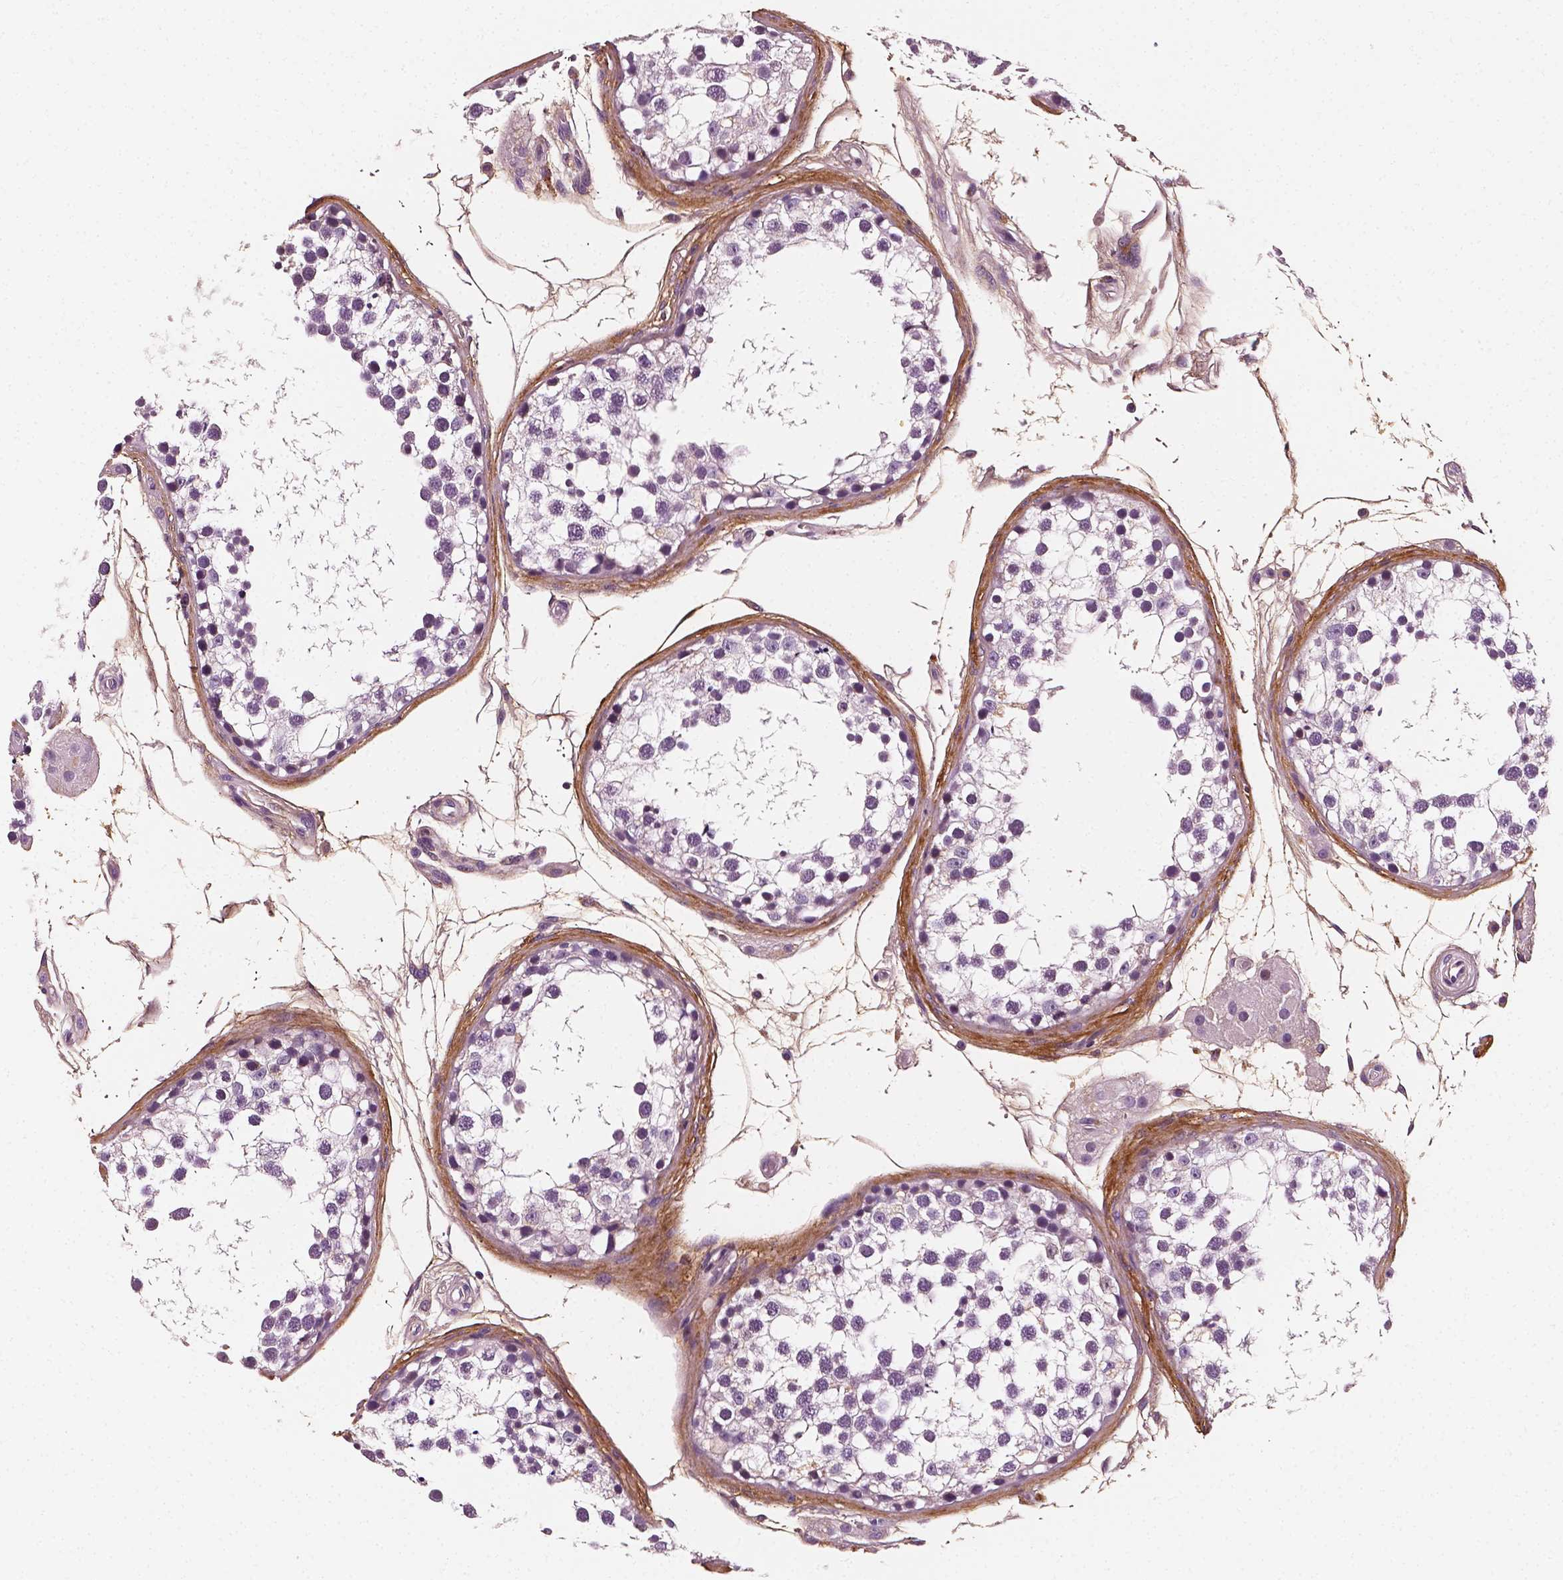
{"staining": {"intensity": "negative", "quantity": "none", "location": "none"}, "tissue": "testis", "cell_type": "Cells in seminiferous ducts", "image_type": "normal", "snomed": [{"axis": "morphology", "description": "Normal tissue, NOS"}, {"axis": "morphology", "description": "Seminoma, NOS"}, {"axis": "topography", "description": "Testis"}], "caption": "The image exhibits no significant expression in cells in seminiferous ducts of testis.", "gene": "FBLN1", "patient": {"sex": "male", "age": 65}}